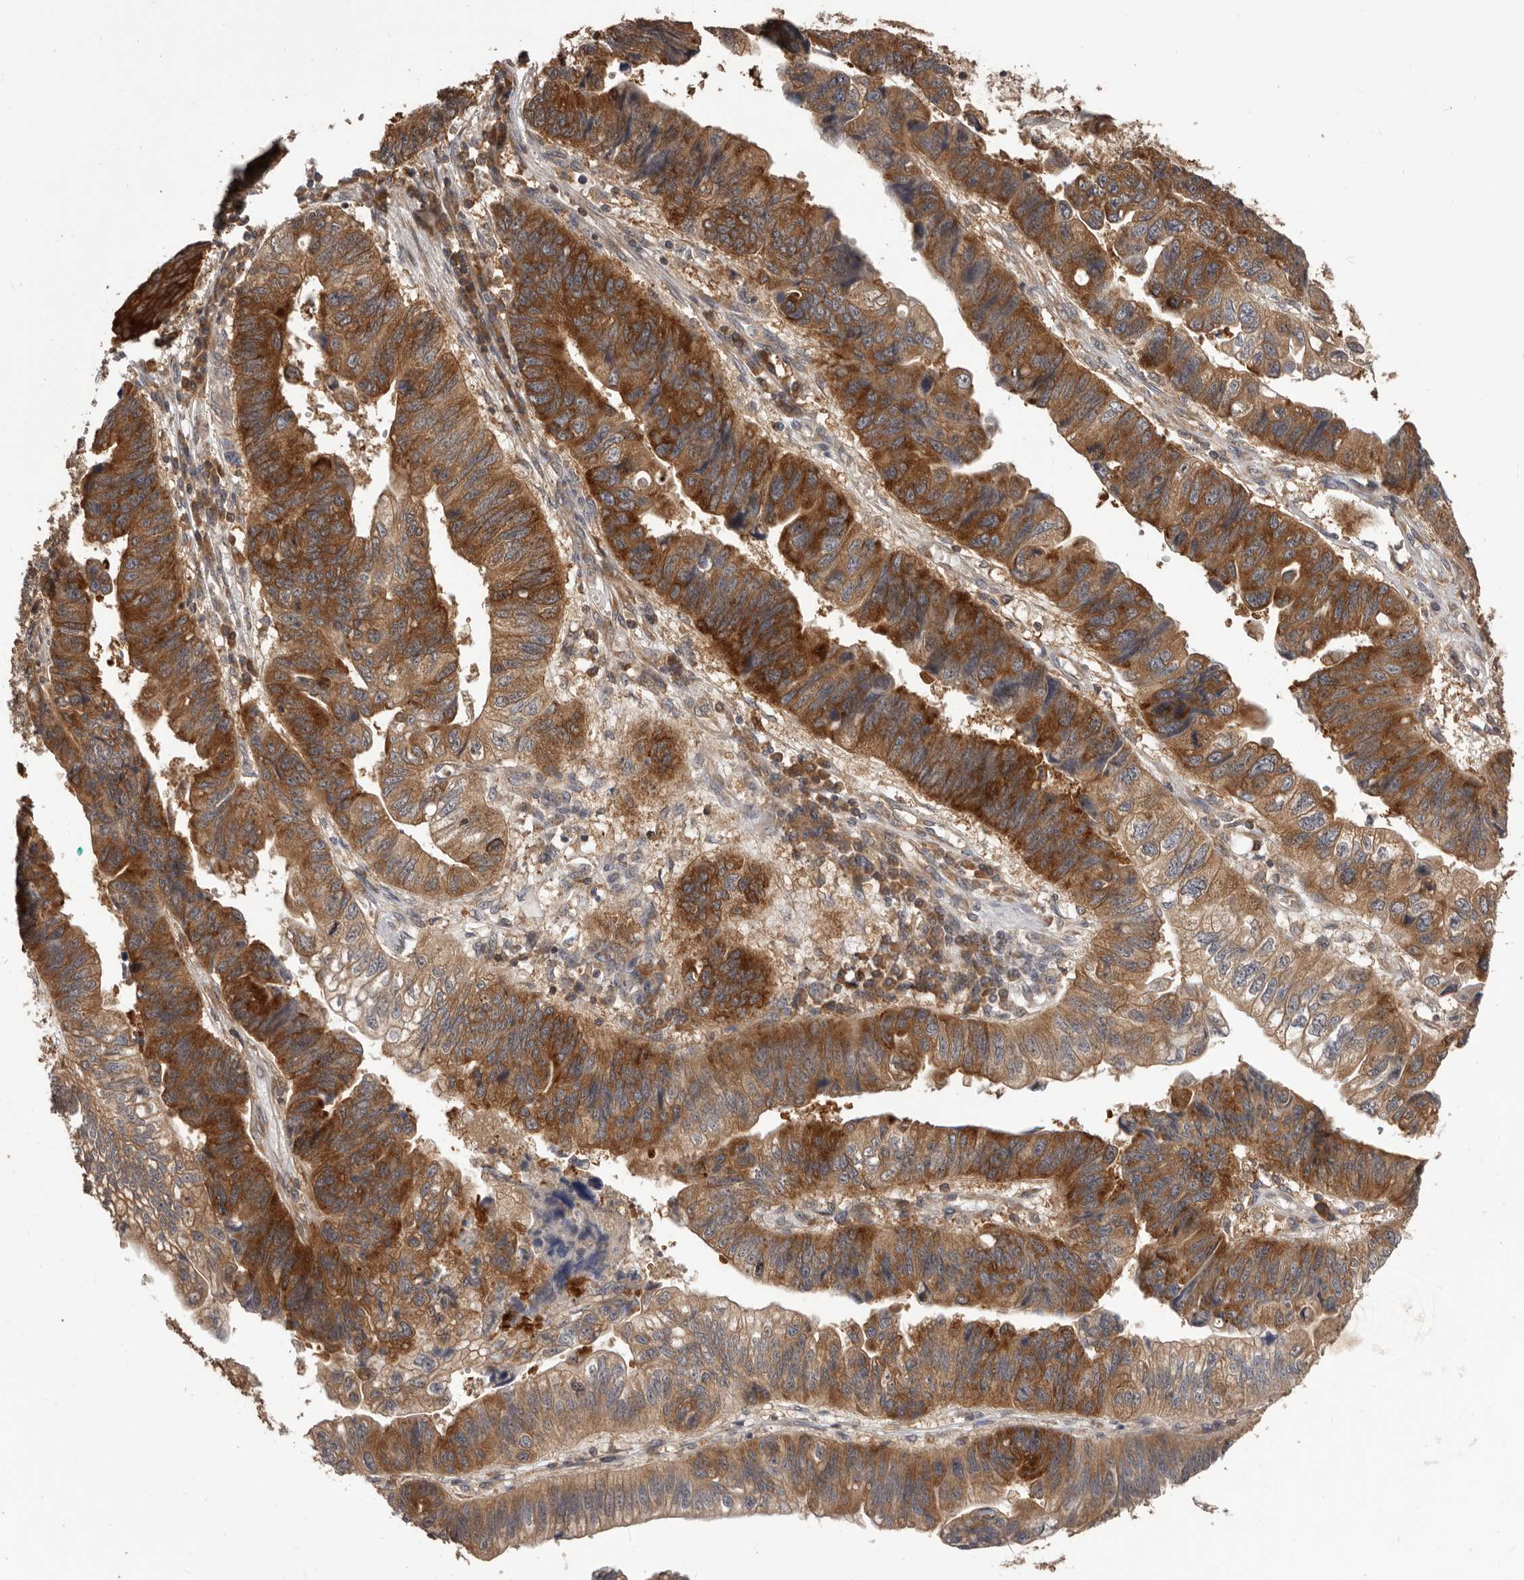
{"staining": {"intensity": "strong", "quantity": ">75%", "location": "cytoplasmic/membranous"}, "tissue": "stomach cancer", "cell_type": "Tumor cells", "image_type": "cancer", "snomed": [{"axis": "morphology", "description": "Adenocarcinoma, NOS"}, {"axis": "topography", "description": "Stomach"}], "caption": "About >75% of tumor cells in human stomach cancer show strong cytoplasmic/membranous protein positivity as visualized by brown immunohistochemical staining.", "gene": "HBS1L", "patient": {"sex": "male", "age": 59}}